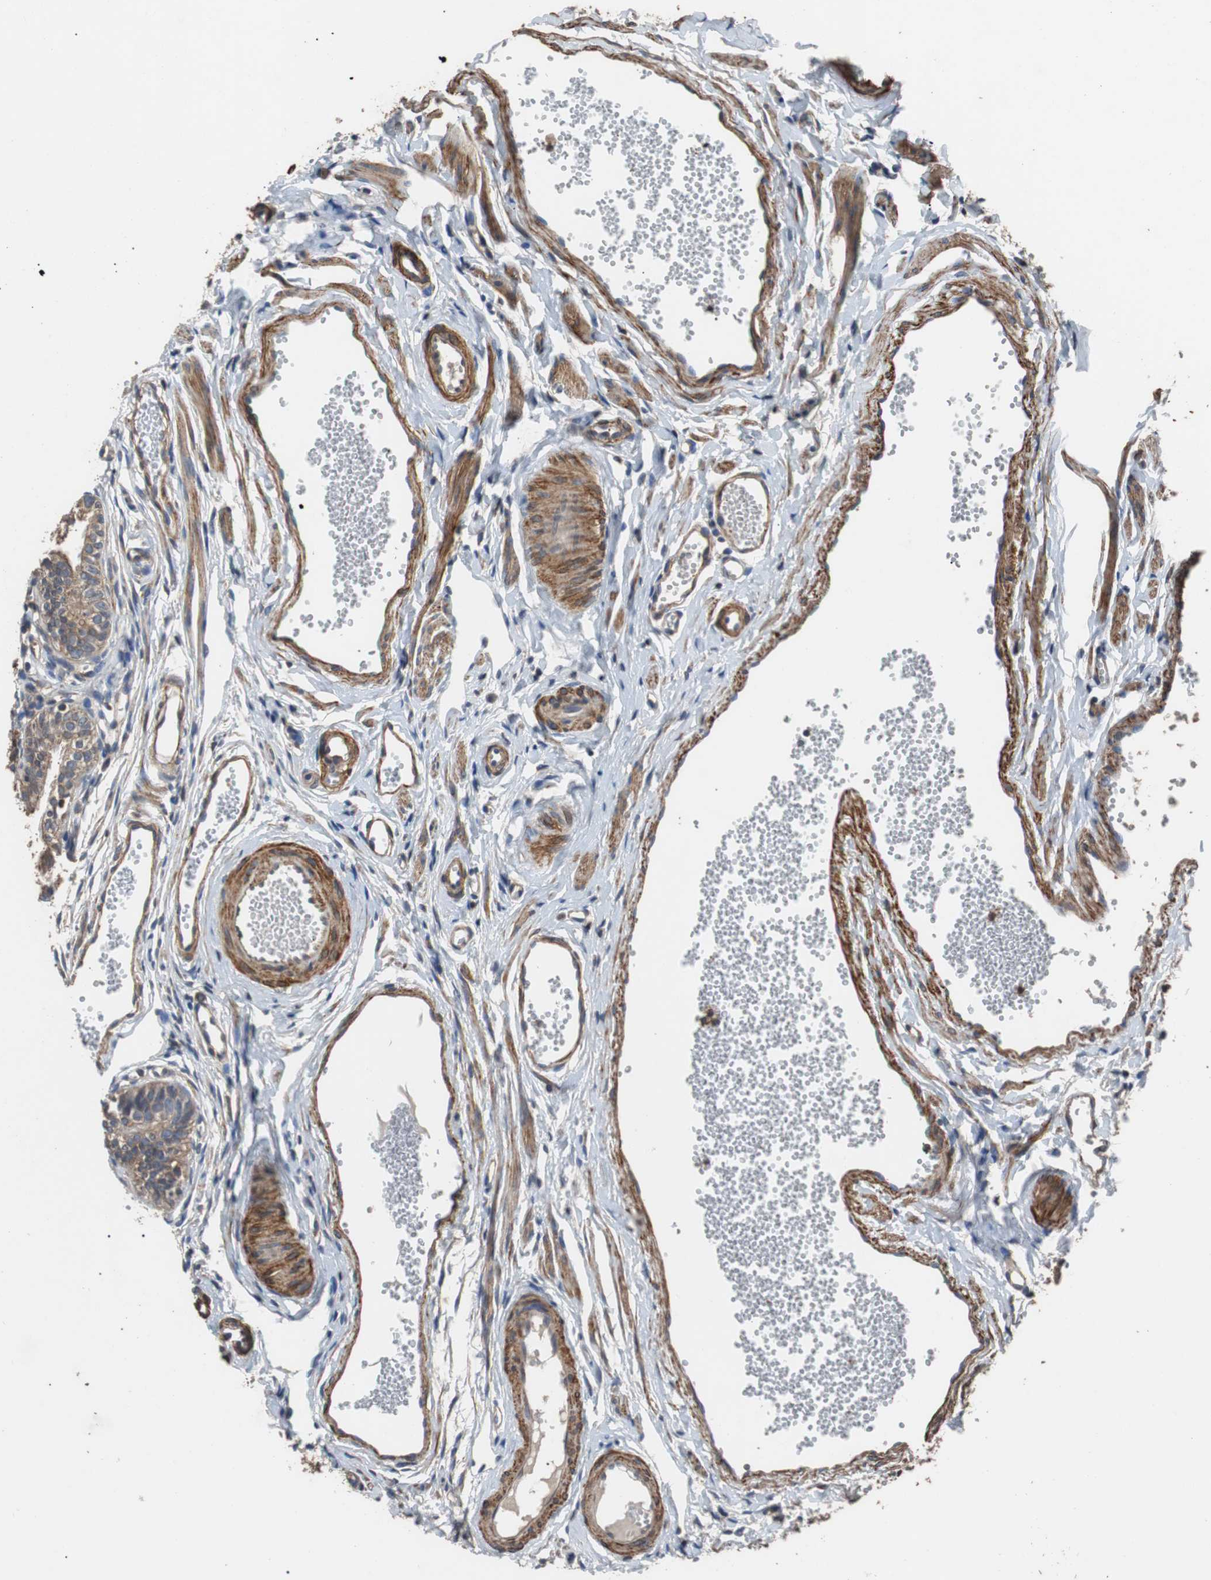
{"staining": {"intensity": "moderate", "quantity": ">75%", "location": "cytoplasmic/membranous"}, "tissue": "fallopian tube", "cell_type": "Glandular cells", "image_type": "normal", "snomed": [{"axis": "morphology", "description": "Normal tissue, NOS"}, {"axis": "topography", "description": "Fallopian tube"}, {"axis": "topography", "description": "Placenta"}], "caption": "DAB (3,3'-diaminobenzidine) immunohistochemical staining of benign human fallopian tube exhibits moderate cytoplasmic/membranous protein positivity in approximately >75% of glandular cells. (DAB (3,3'-diaminobenzidine) IHC, brown staining for protein, blue staining for nuclei).", "gene": "PITRM1", "patient": {"sex": "female", "age": 34}}